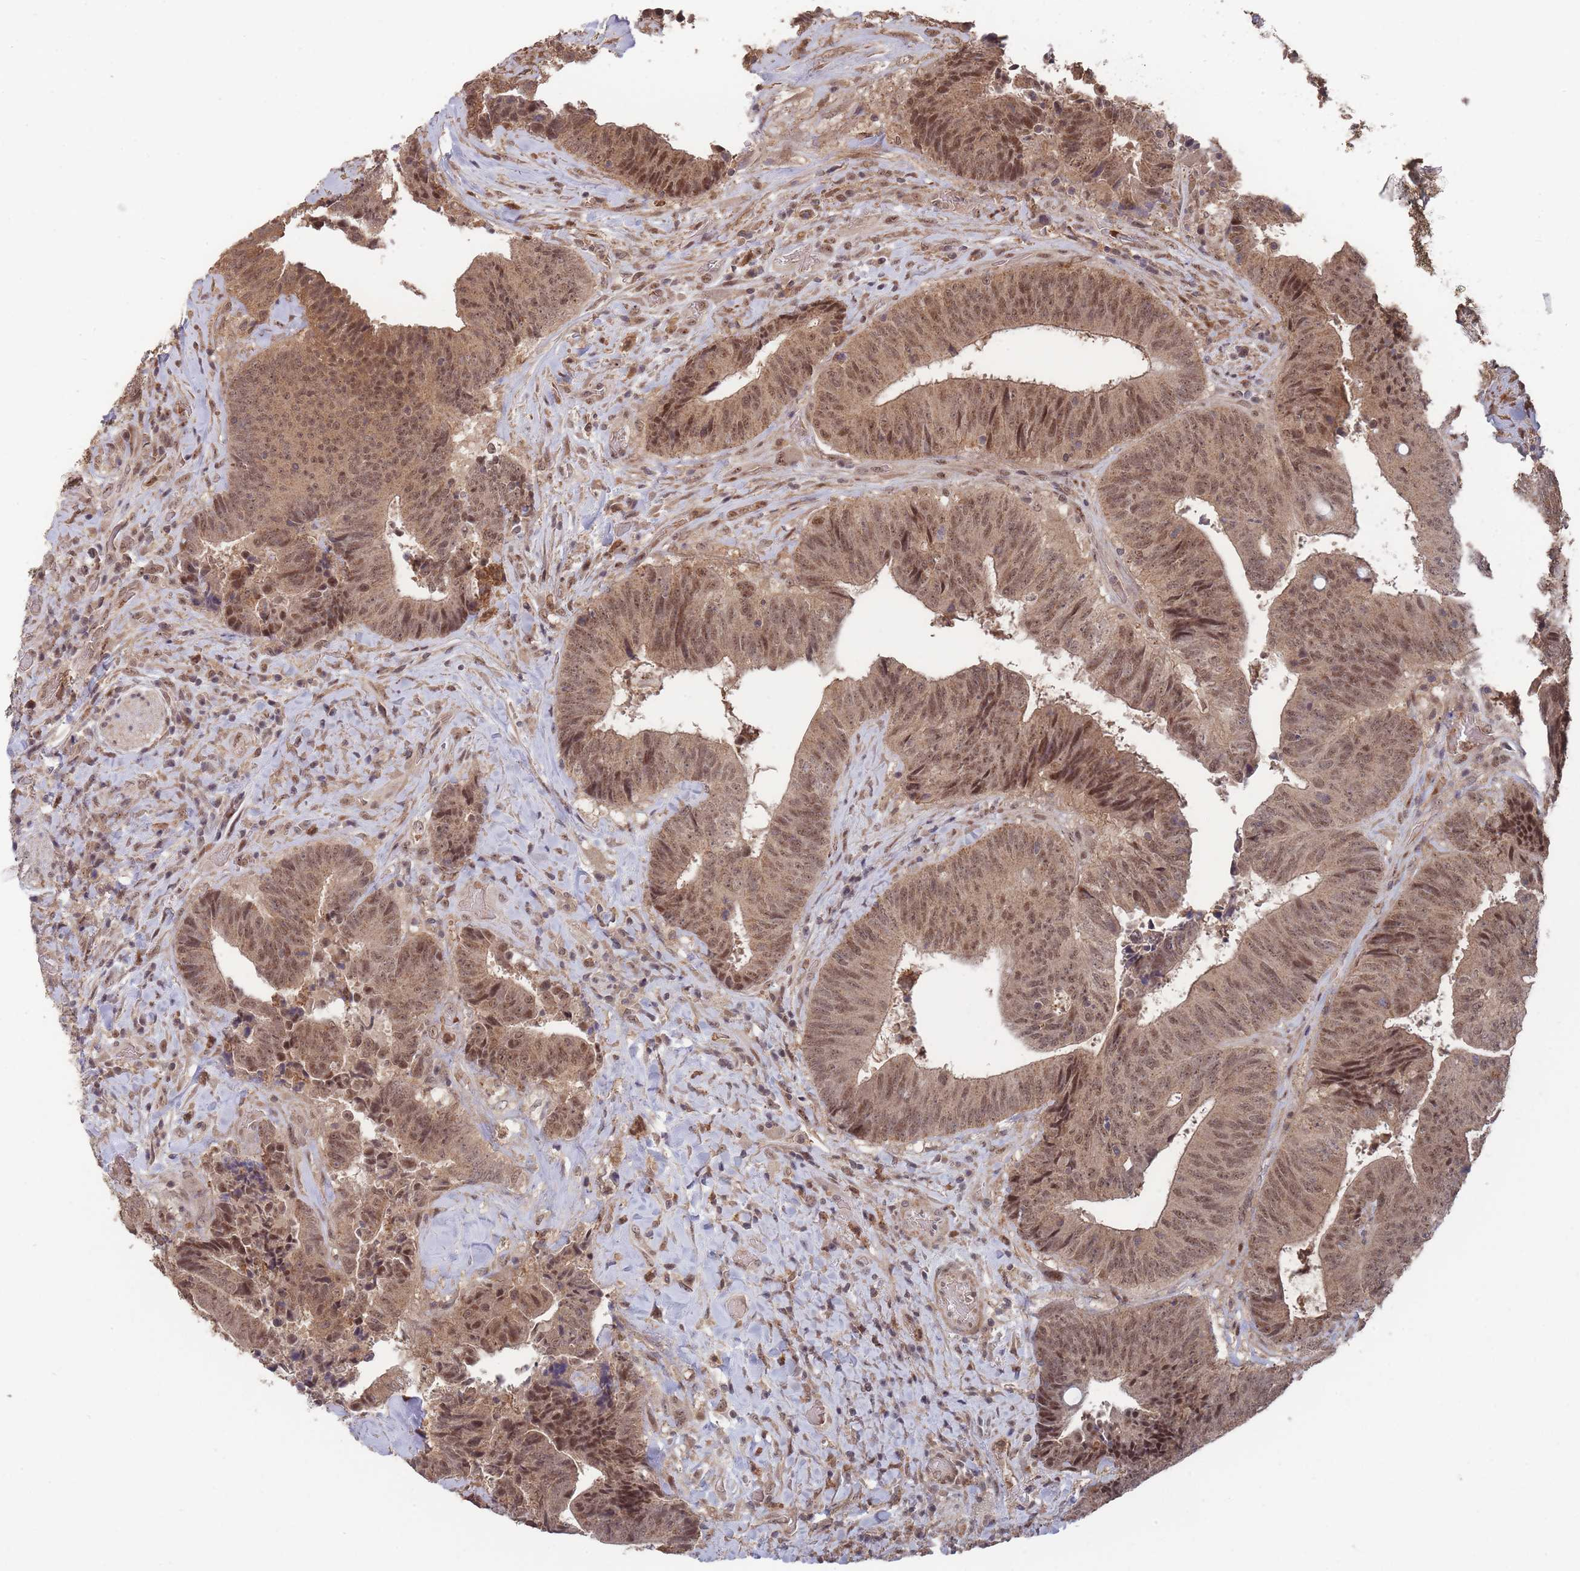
{"staining": {"intensity": "moderate", "quantity": ">75%", "location": "cytoplasmic/membranous,nuclear"}, "tissue": "colorectal cancer", "cell_type": "Tumor cells", "image_type": "cancer", "snomed": [{"axis": "morphology", "description": "Adenocarcinoma, NOS"}, {"axis": "topography", "description": "Rectum"}], "caption": "Immunohistochemistry (DAB (3,3'-diaminobenzidine)) staining of colorectal adenocarcinoma displays moderate cytoplasmic/membranous and nuclear protein staining in approximately >75% of tumor cells. Nuclei are stained in blue.", "gene": "SF3B1", "patient": {"sex": "male", "age": 72}}